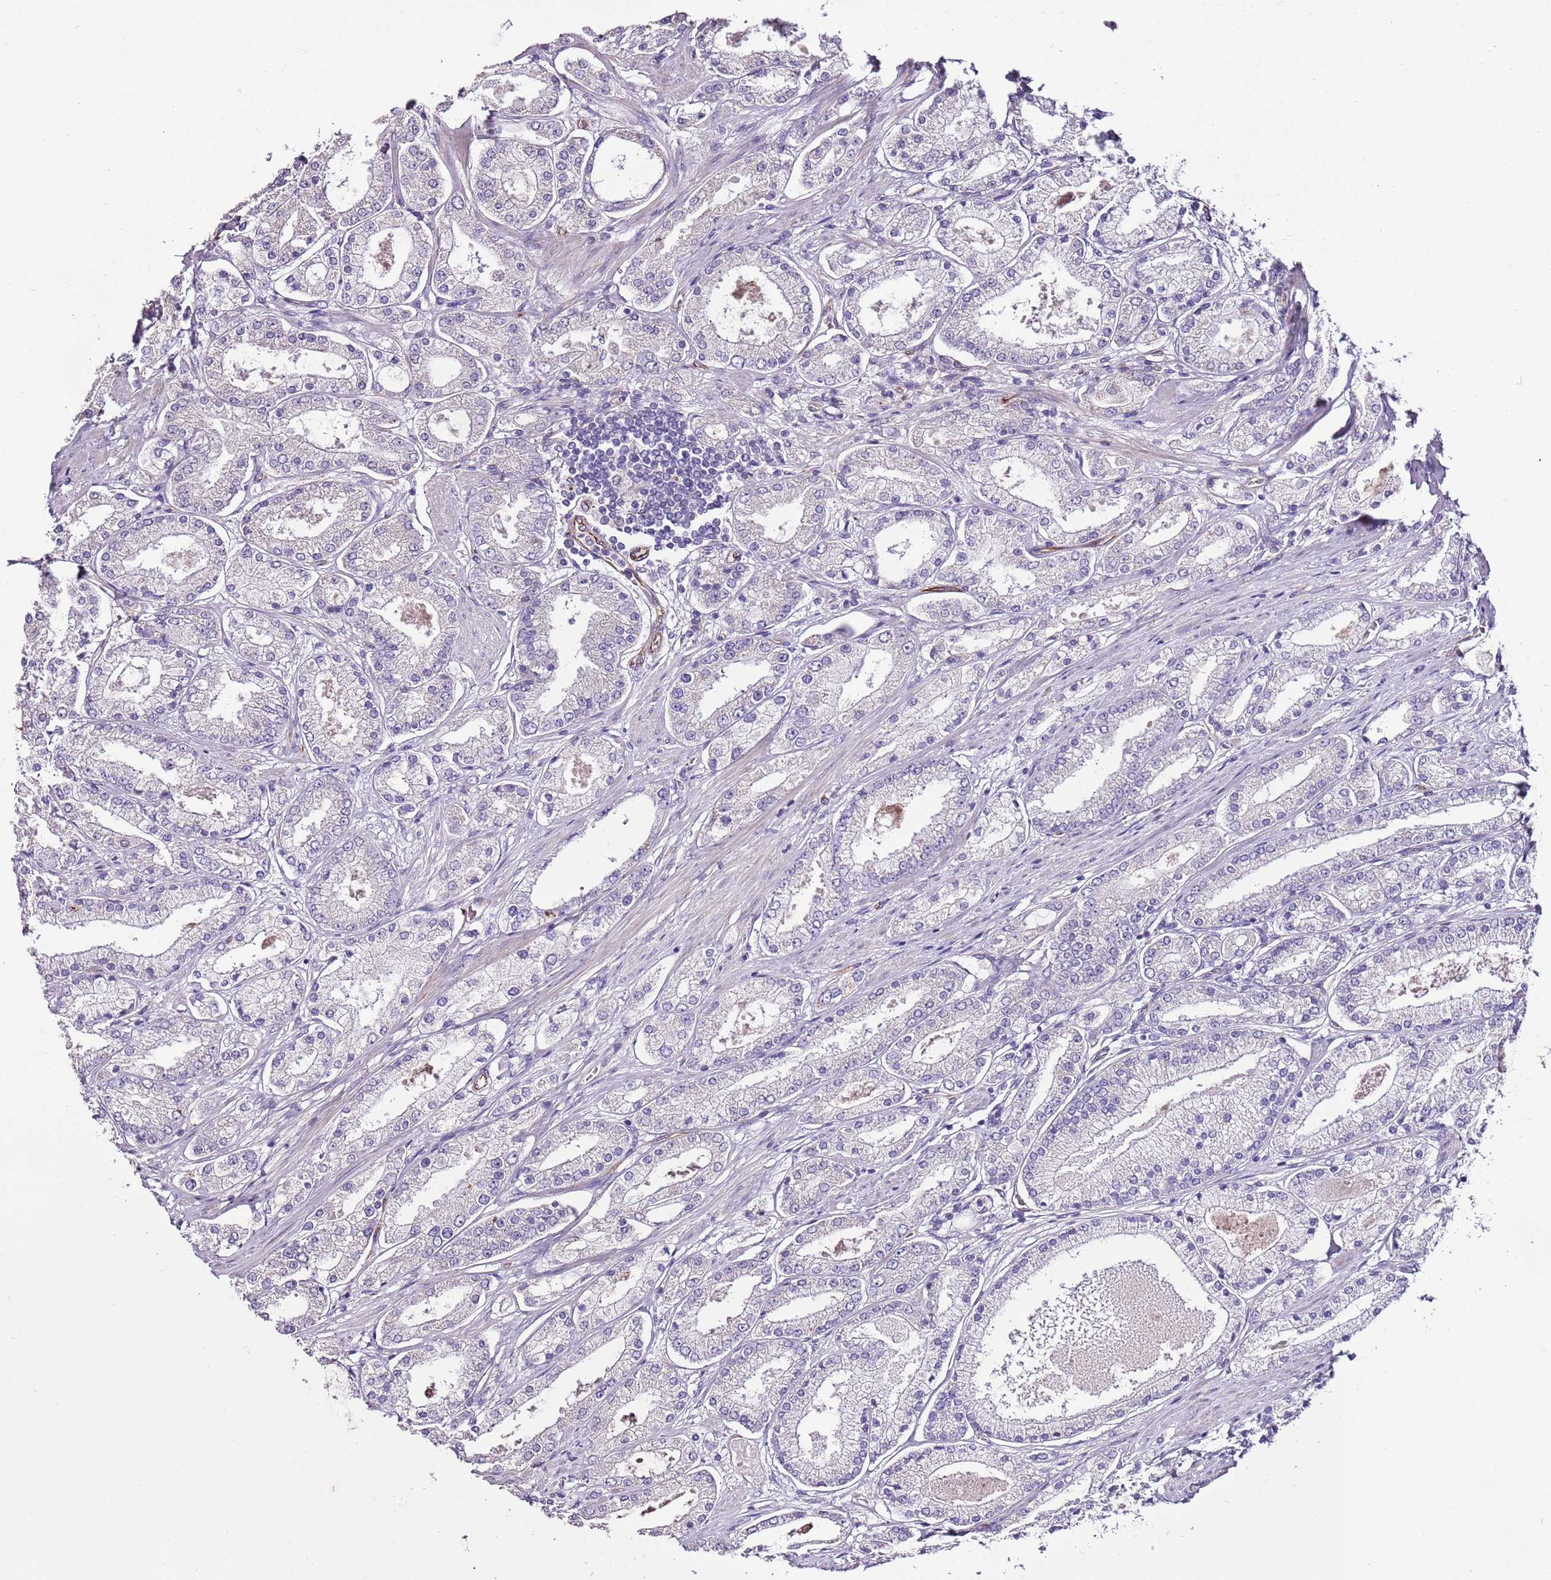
{"staining": {"intensity": "negative", "quantity": "none", "location": "none"}, "tissue": "prostate cancer", "cell_type": "Tumor cells", "image_type": "cancer", "snomed": [{"axis": "morphology", "description": "Adenocarcinoma, High grade"}, {"axis": "topography", "description": "Prostate"}], "caption": "This is an immunohistochemistry (IHC) histopathology image of human prostate high-grade adenocarcinoma. There is no expression in tumor cells.", "gene": "ZNF786", "patient": {"sex": "male", "age": 69}}